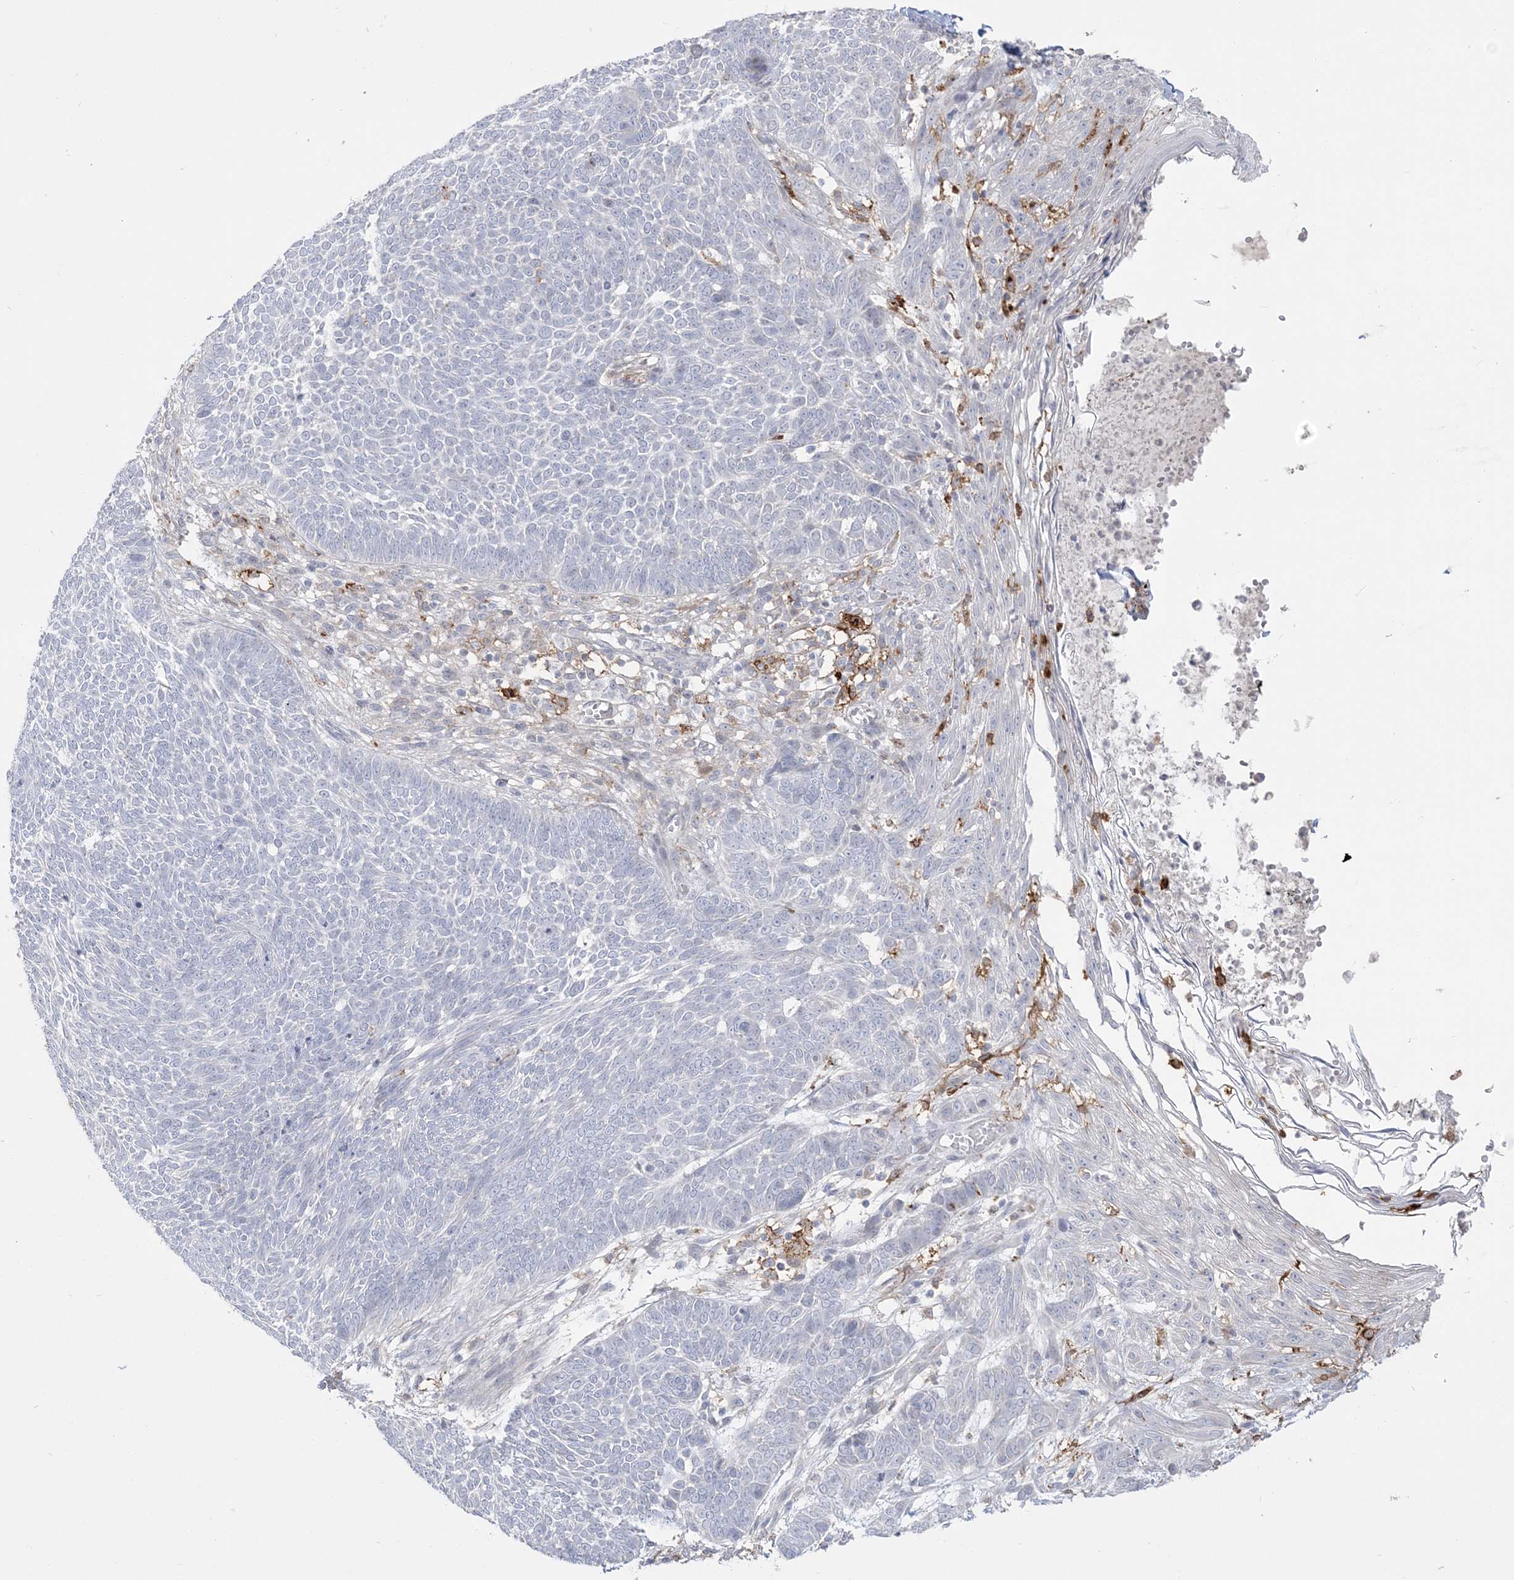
{"staining": {"intensity": "negative", "quantity": "none", "location": "none"}, "tissue": "skin cancer", "cell_type": "Tumor cells", "image_type": "cancer", "snomed": [{"axis": "morphology", "description": "Normal tissue, NOS"}, {"axis": "morphology", "description": "Basal cell carcinoma"}, {"axis": "topography", "description": "Skin"}], "caption": "Tumor cells are negative for brown protein staining in skin cancer.", "gene": "HAAO", "patient": {"sex": "male", "age": 64}}